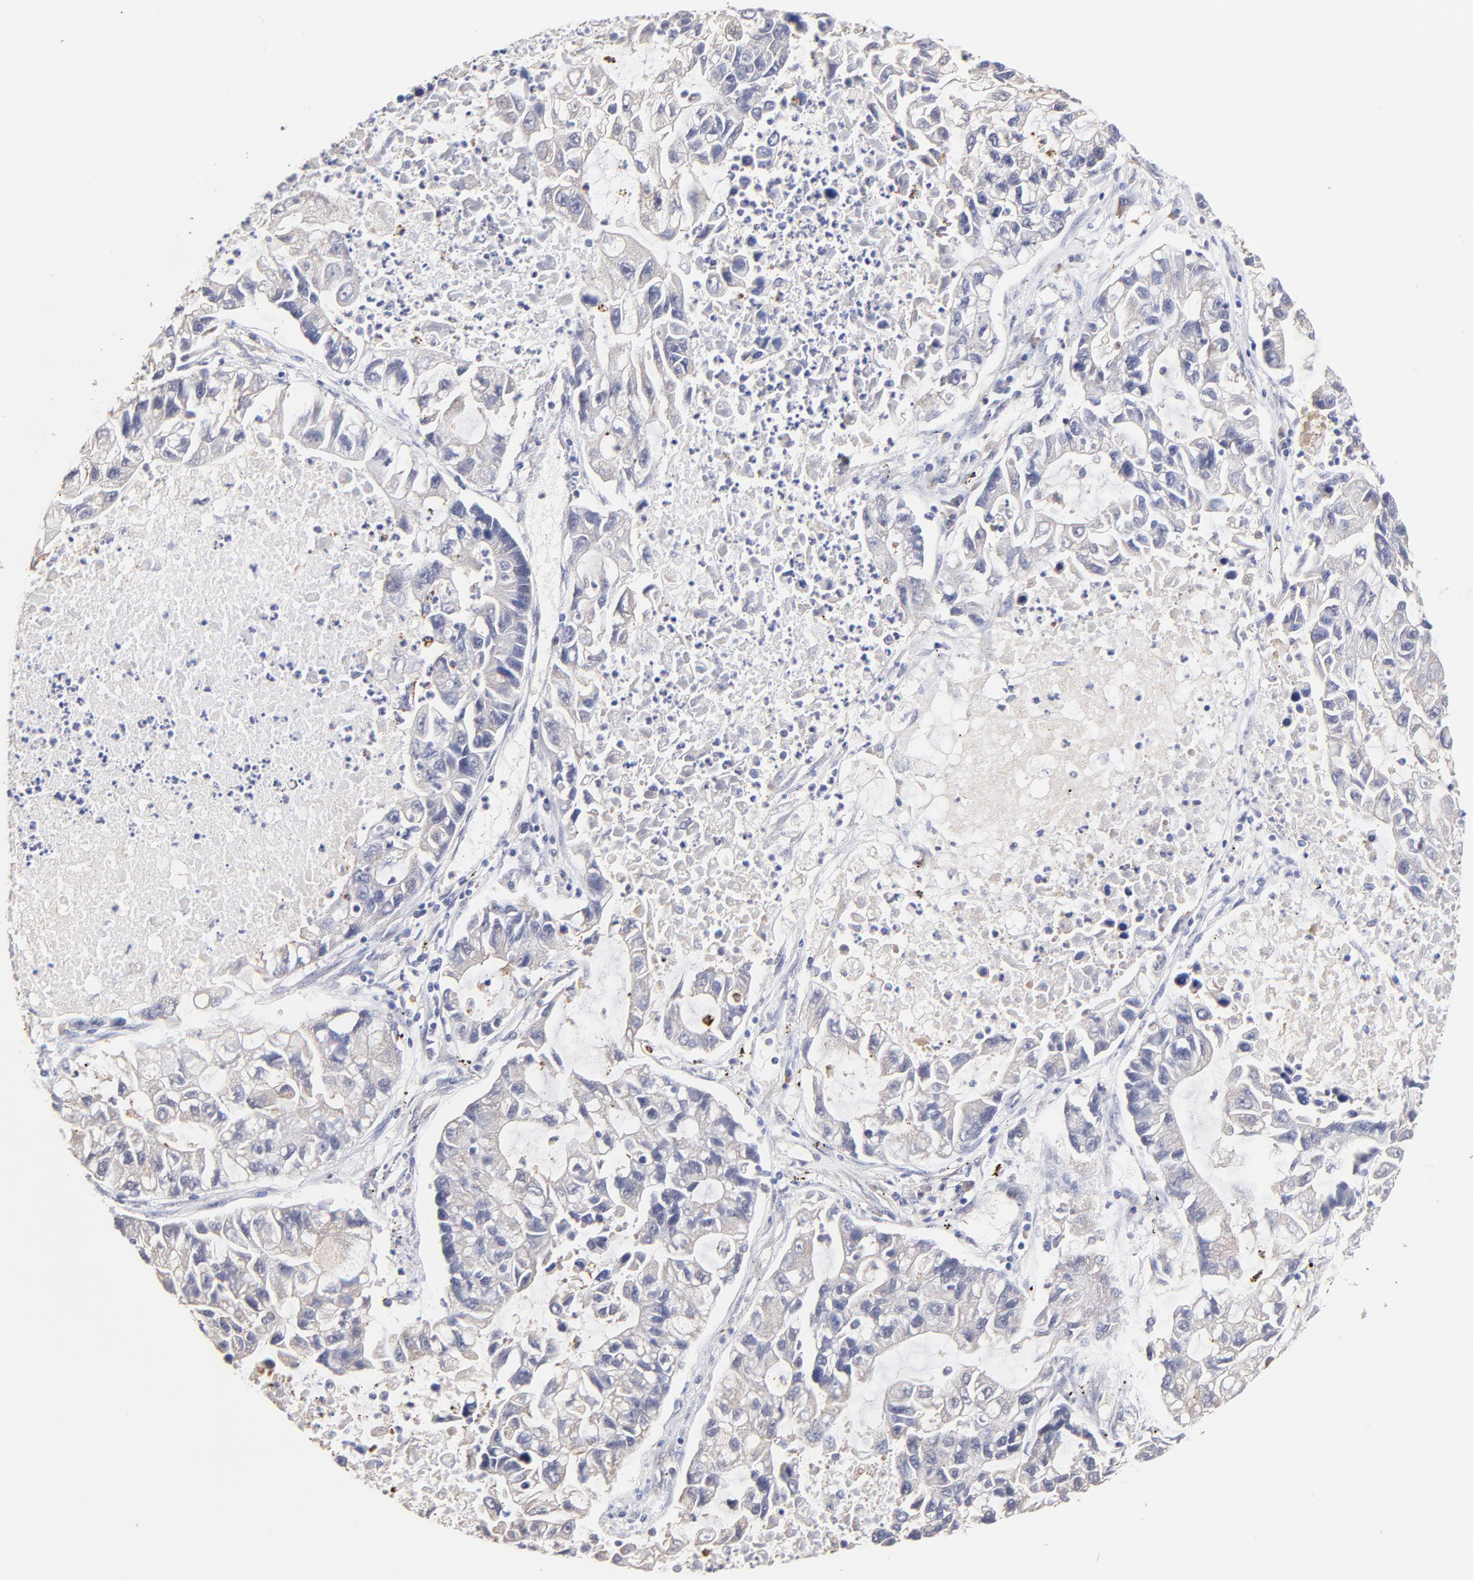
{"staining": {"intensity": "weak", "quantity": "<25%", "location": "cytoplasmic/membranous"}, "tissue": "lung cancer", "cell_type": "Tumor cells", "image_type": "cancer", "snomed": [{"axis": "morphology", "description": "Adenocarcinoma, NOS"}, {"axis": "topography", "description": "Lung"}], "caption": "Immunohistochemistry (IHC) histopathology image of lung adenocarcinoma stained for a protein (brown), which demonstrates no positivity in tumor cells.", "gene": "ZNF10", "patient": {"sex": "female", "age": 51}}